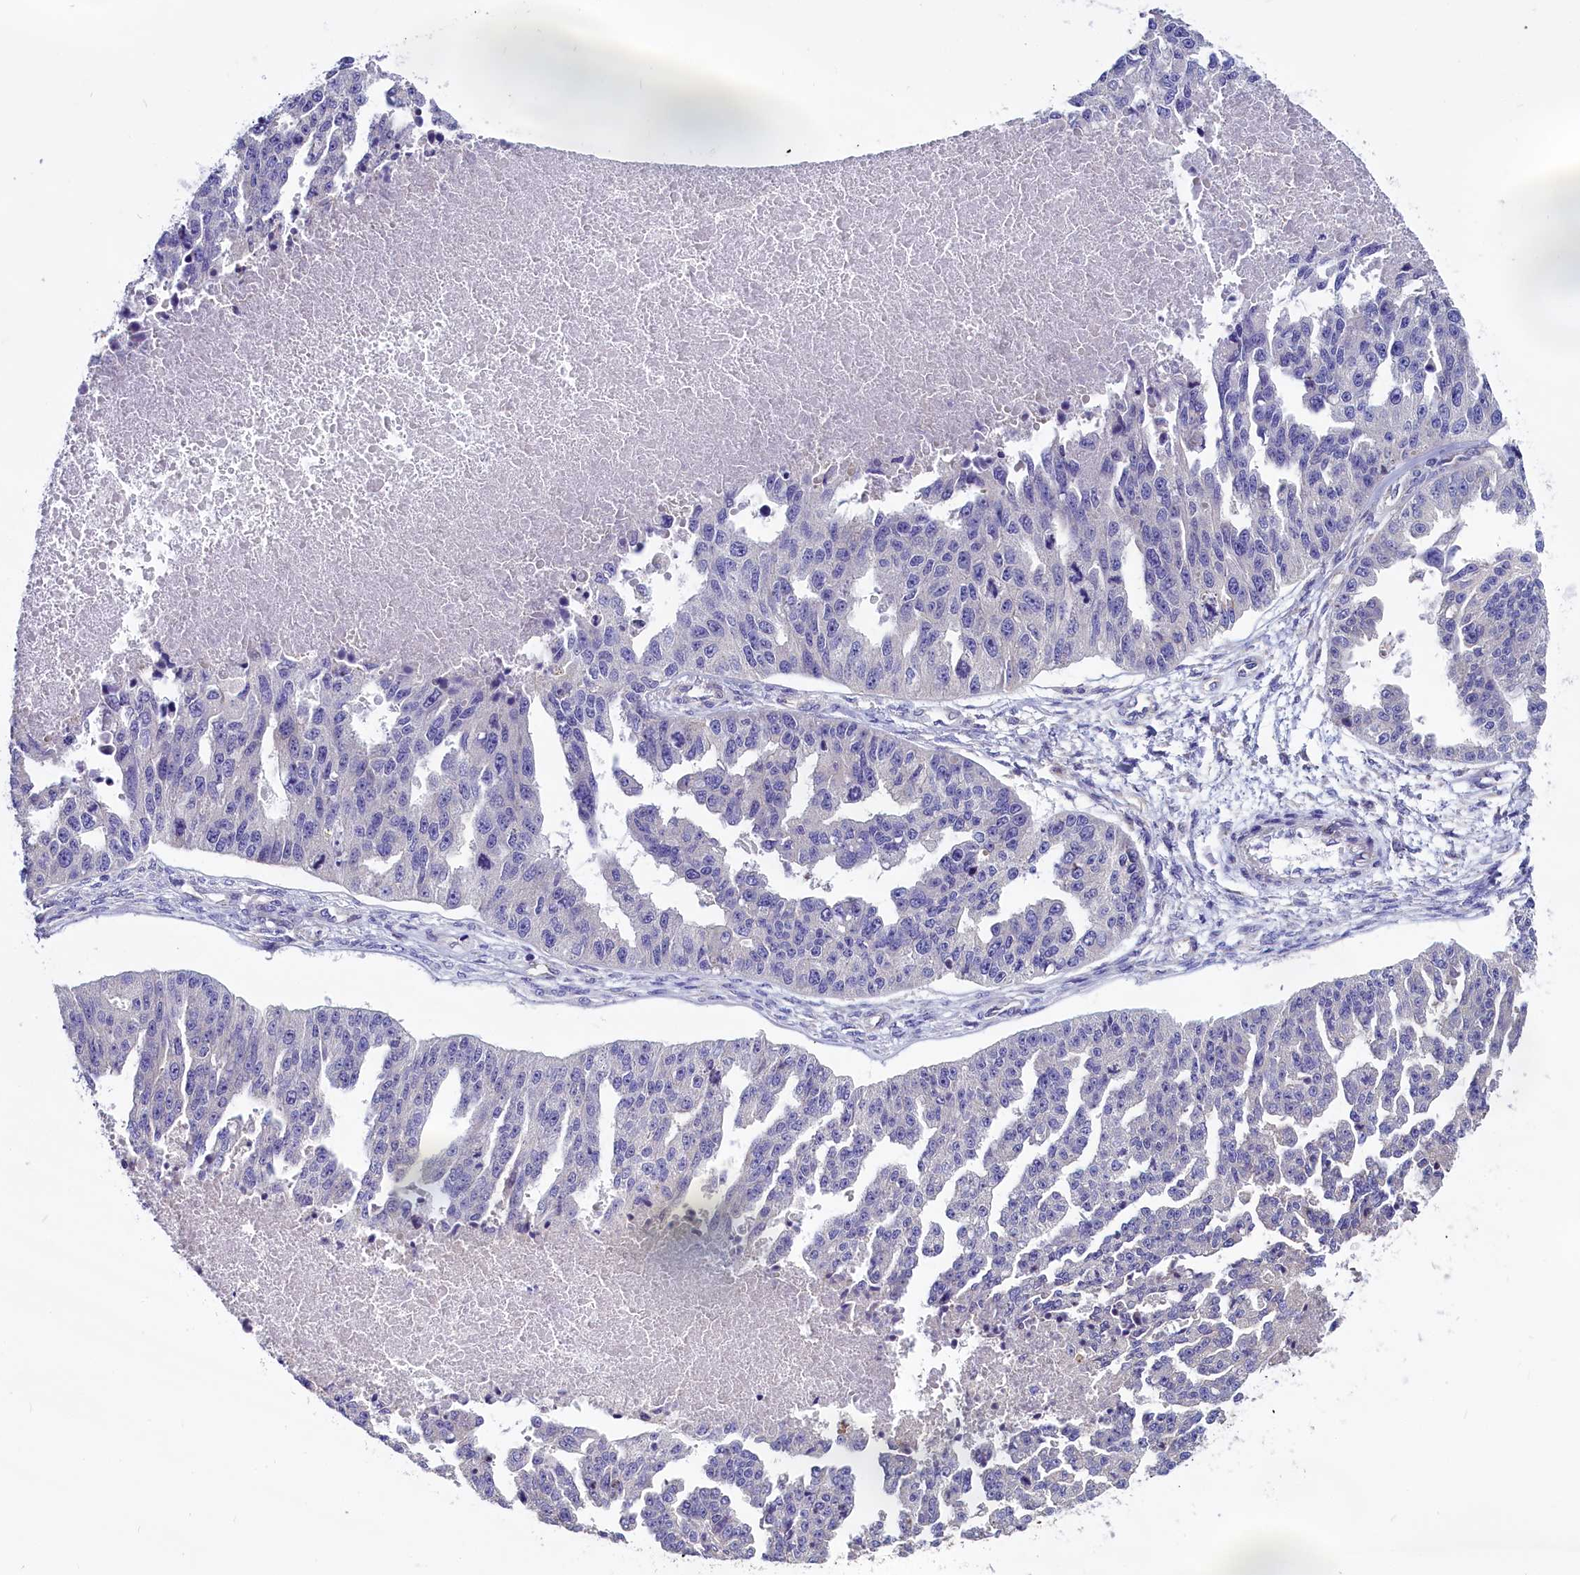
{"staining": {"intensity": "negative", "quantity": "none", "location": "none"}, "tissue": "ovarian cancer", "cell_type": "Tumor cells", "image_type": "cancer", "snomed": [{"axis": "morphology", "description": "Cystadenocarcinoma, serous, NOS"}, {"axis": "topography", "description": "Ovary"}], "caption": "DAB (3,3'-diaminobenzidine) immunohistochemical staining of human ovarian serous cystadenocarcinoma reveals no significant staining in tumor cells. (DAB IHC visualized using brightfield microscopy, high magnification).", "gene": "CEP170", "patient": {"sex": "female", "age": 58}}